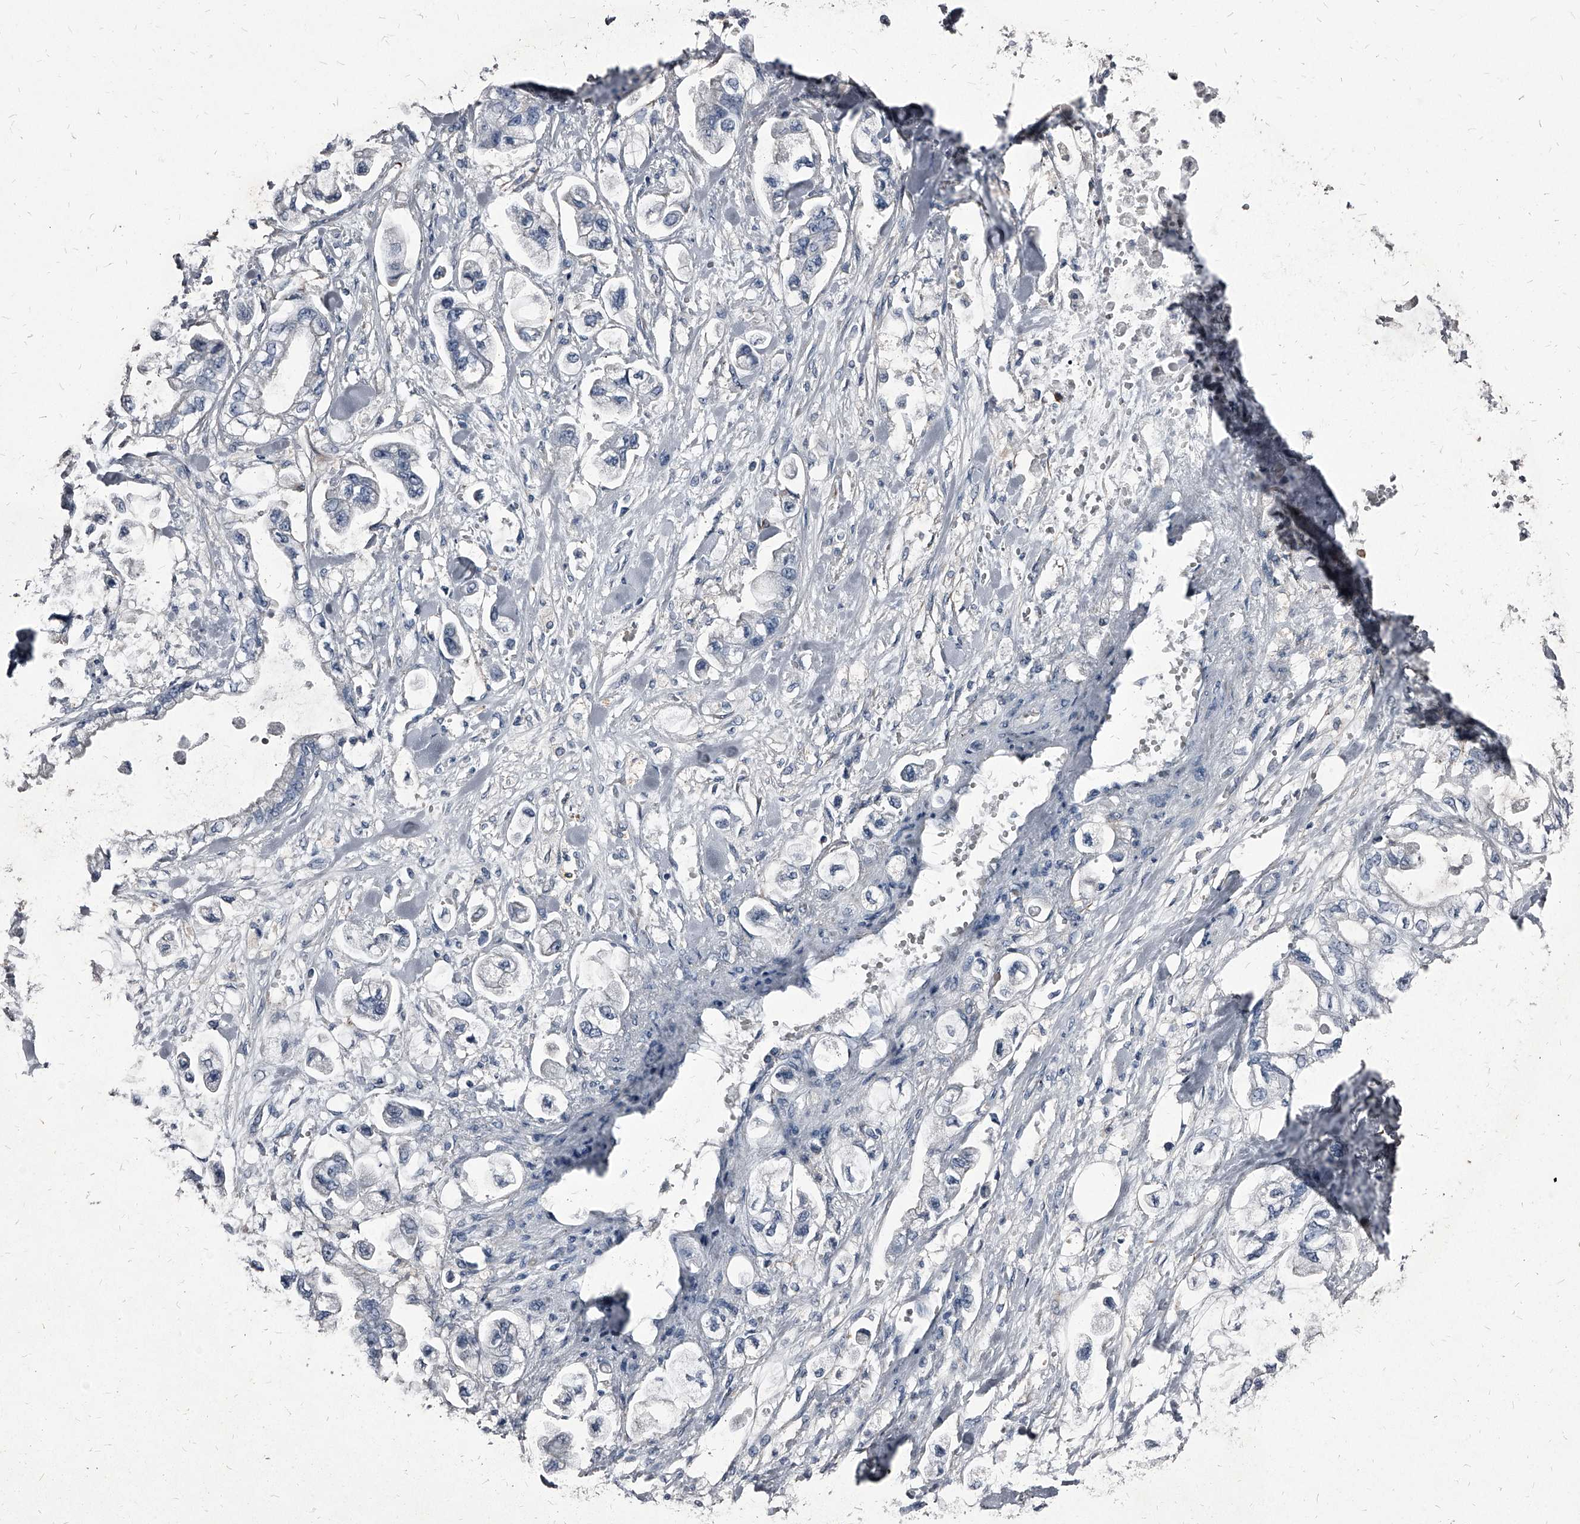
{"staining": {"intensity": "negative", "quantity": "none", "location": "none"}, "tissue": "stomach cancer", "cell_type": "Tumor cells", "image_type": "cancer", "snomed": [{"axis": "morphology", "description": "Normal tissue, NOS"}, {"axis": "morphology", "description": "Adenocarcinoma, NOS"}, {"axis": "topography", "description": "Stomach"}], "caption": "Immunohistochemical staining of stomach adenocarcinoma shows no significant expression in tumor cells. Brightfield microscopy of immunohistochemistry stained with DAB (3,3'-diaminobenzidine) (brown) and hematoxylin (blue), captured at high magnification.", "gene": "PGLYRP3", "patient": {"sex": "male", "age": 62}}